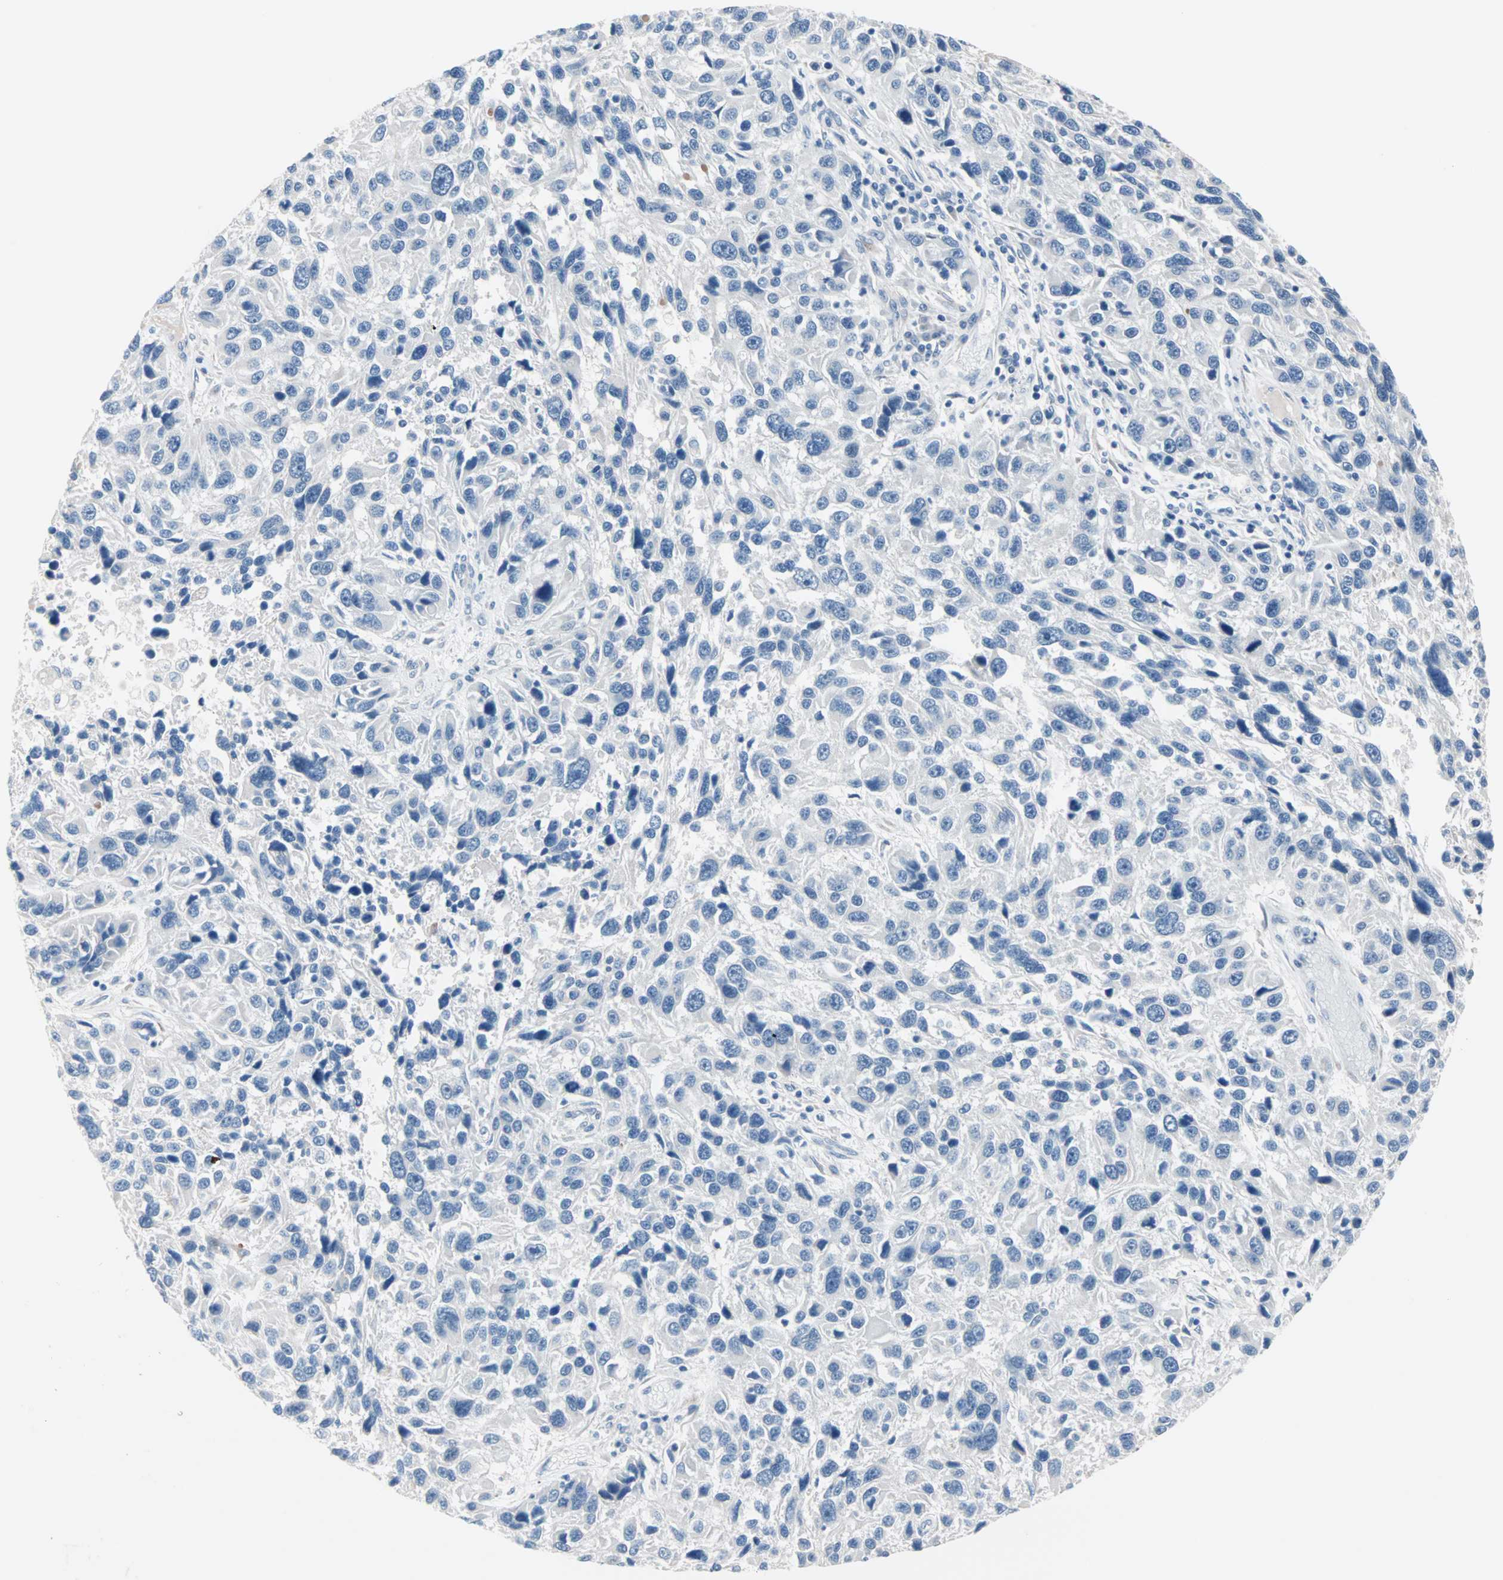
{"staining": {"intensity": "negative", "quantity": "none", "location": "none"}, "tissue": "melanoma", "cell_type": "Tumor cells", "image_type": "cancer", "snomed": [{"axis": "morphology", "description": "Malignant melanoma, NOS"}, {"axis": "topography", "description": "Skin"}], "caption": "Immunohistochemistry of melanoma exhibits no positivity in tumor cells. (IHC, brightfield microscopy, high magnification).", "gene": "ULBP1", "patient": {"sex": "male", "age": 53}}